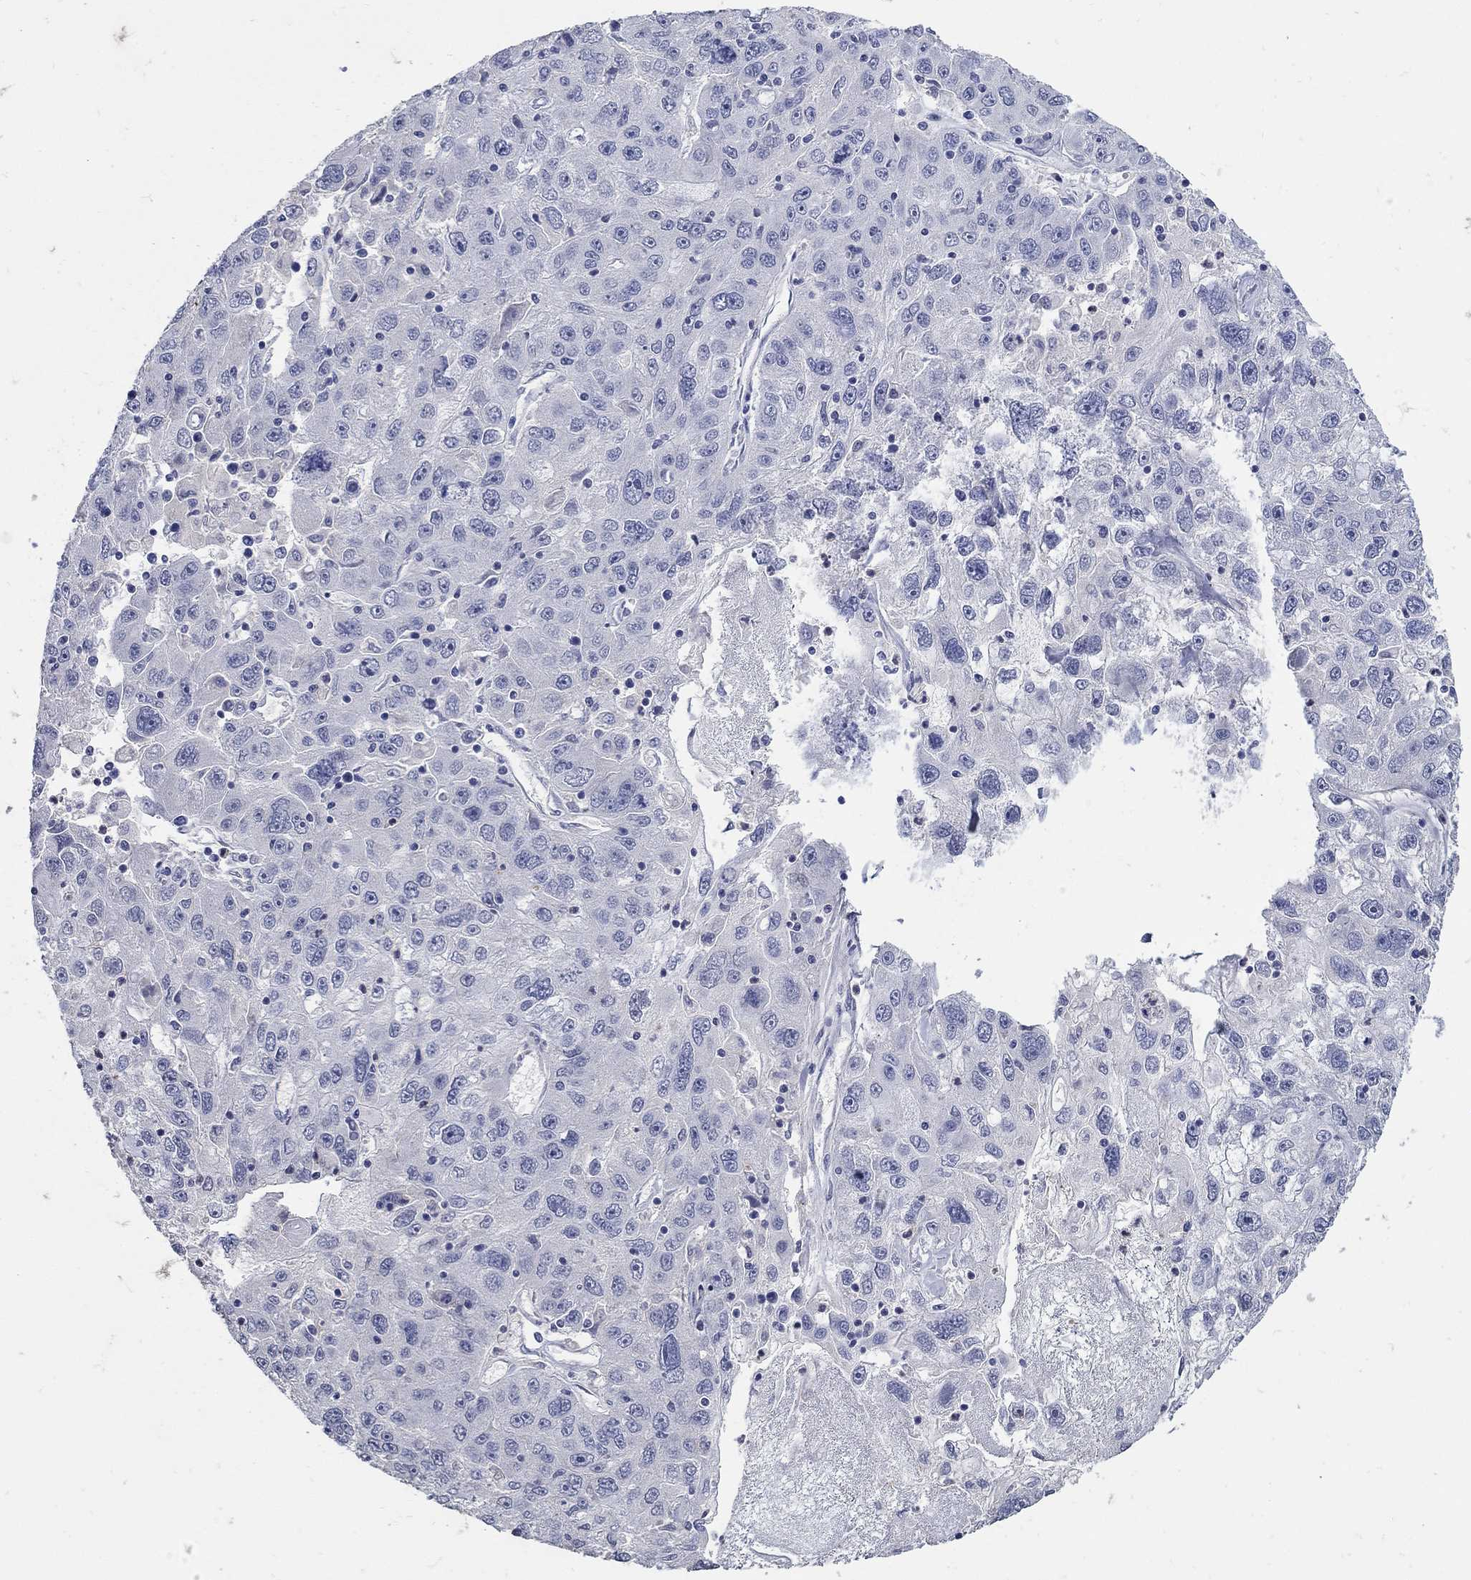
{"staining": {"intensity": "negative", "quantity": "none", "location": "none"}, "tissue": "stomach cancer", "cell_type": "Tumor cells", "image_type": "cancer", "snomed": [{"axis": "morphology", "description": "Adenocarcinoma, NOS"}, {"axis": "topography", "description": "Stomach"}], "caption": "High power microscopy micrograph of an immunohistochemistry photomicrograph of adenocarcinoma (stomach), revealing no significant expression in tumor cells.", "gene": "CETN1", "patient": {"sex": "male", "age": 56}}